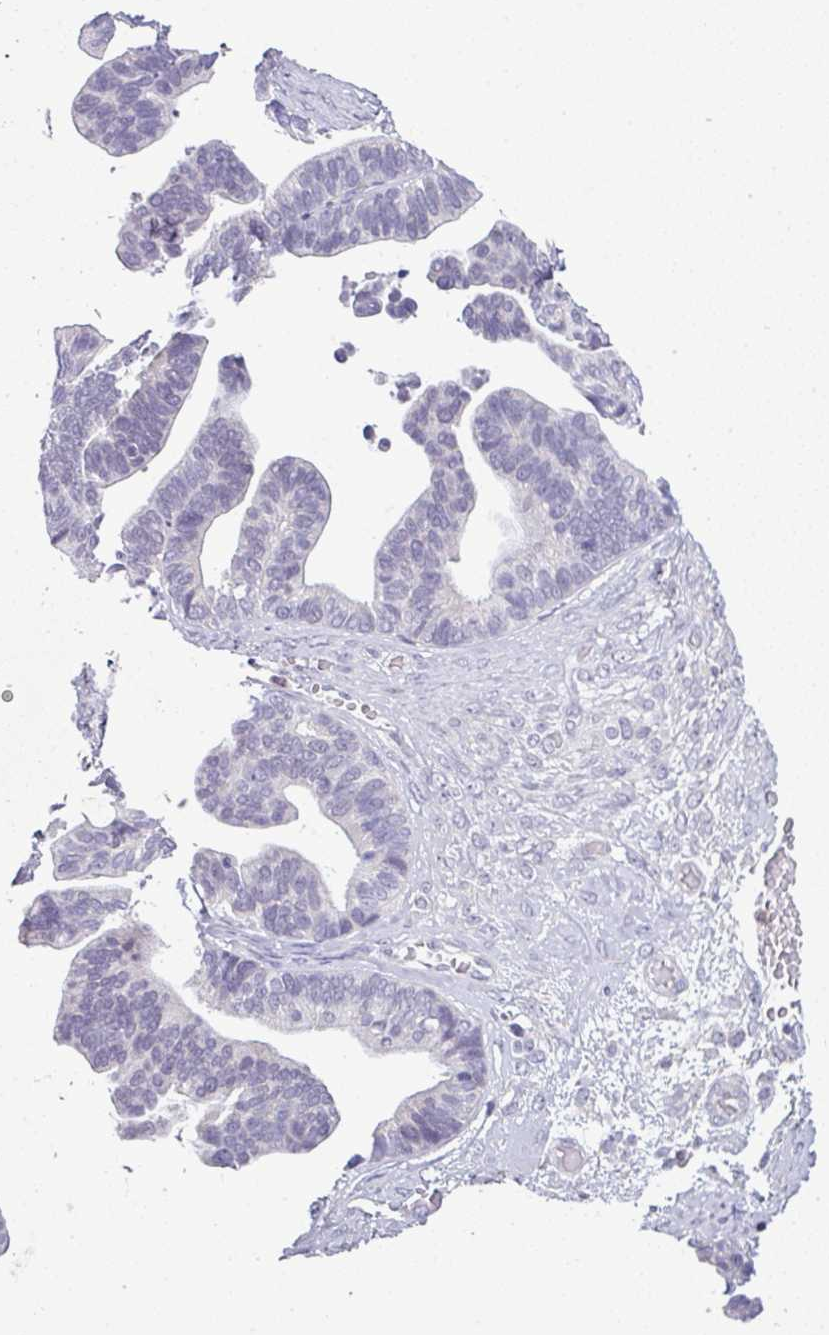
{"staining": {"intensity": "negative", "quantity": "none", "location": "none"}, "tissue": "ovarian cancer", "cell_type": "Tumor cells", "image_type": "cancer", "snomed": [{"axis": "morphology", "description": "Cystadenocarcinoma, serous, NOS"}, {"axis": "topography", "description": "Ovary"}], "caption": "Micrograph shows no protein expression in tumor cells of serous cystadenocarcinoma (ovarian) tissue.", "gene": "HBEGF", "patient": {"sex": "female", "age": 56}}